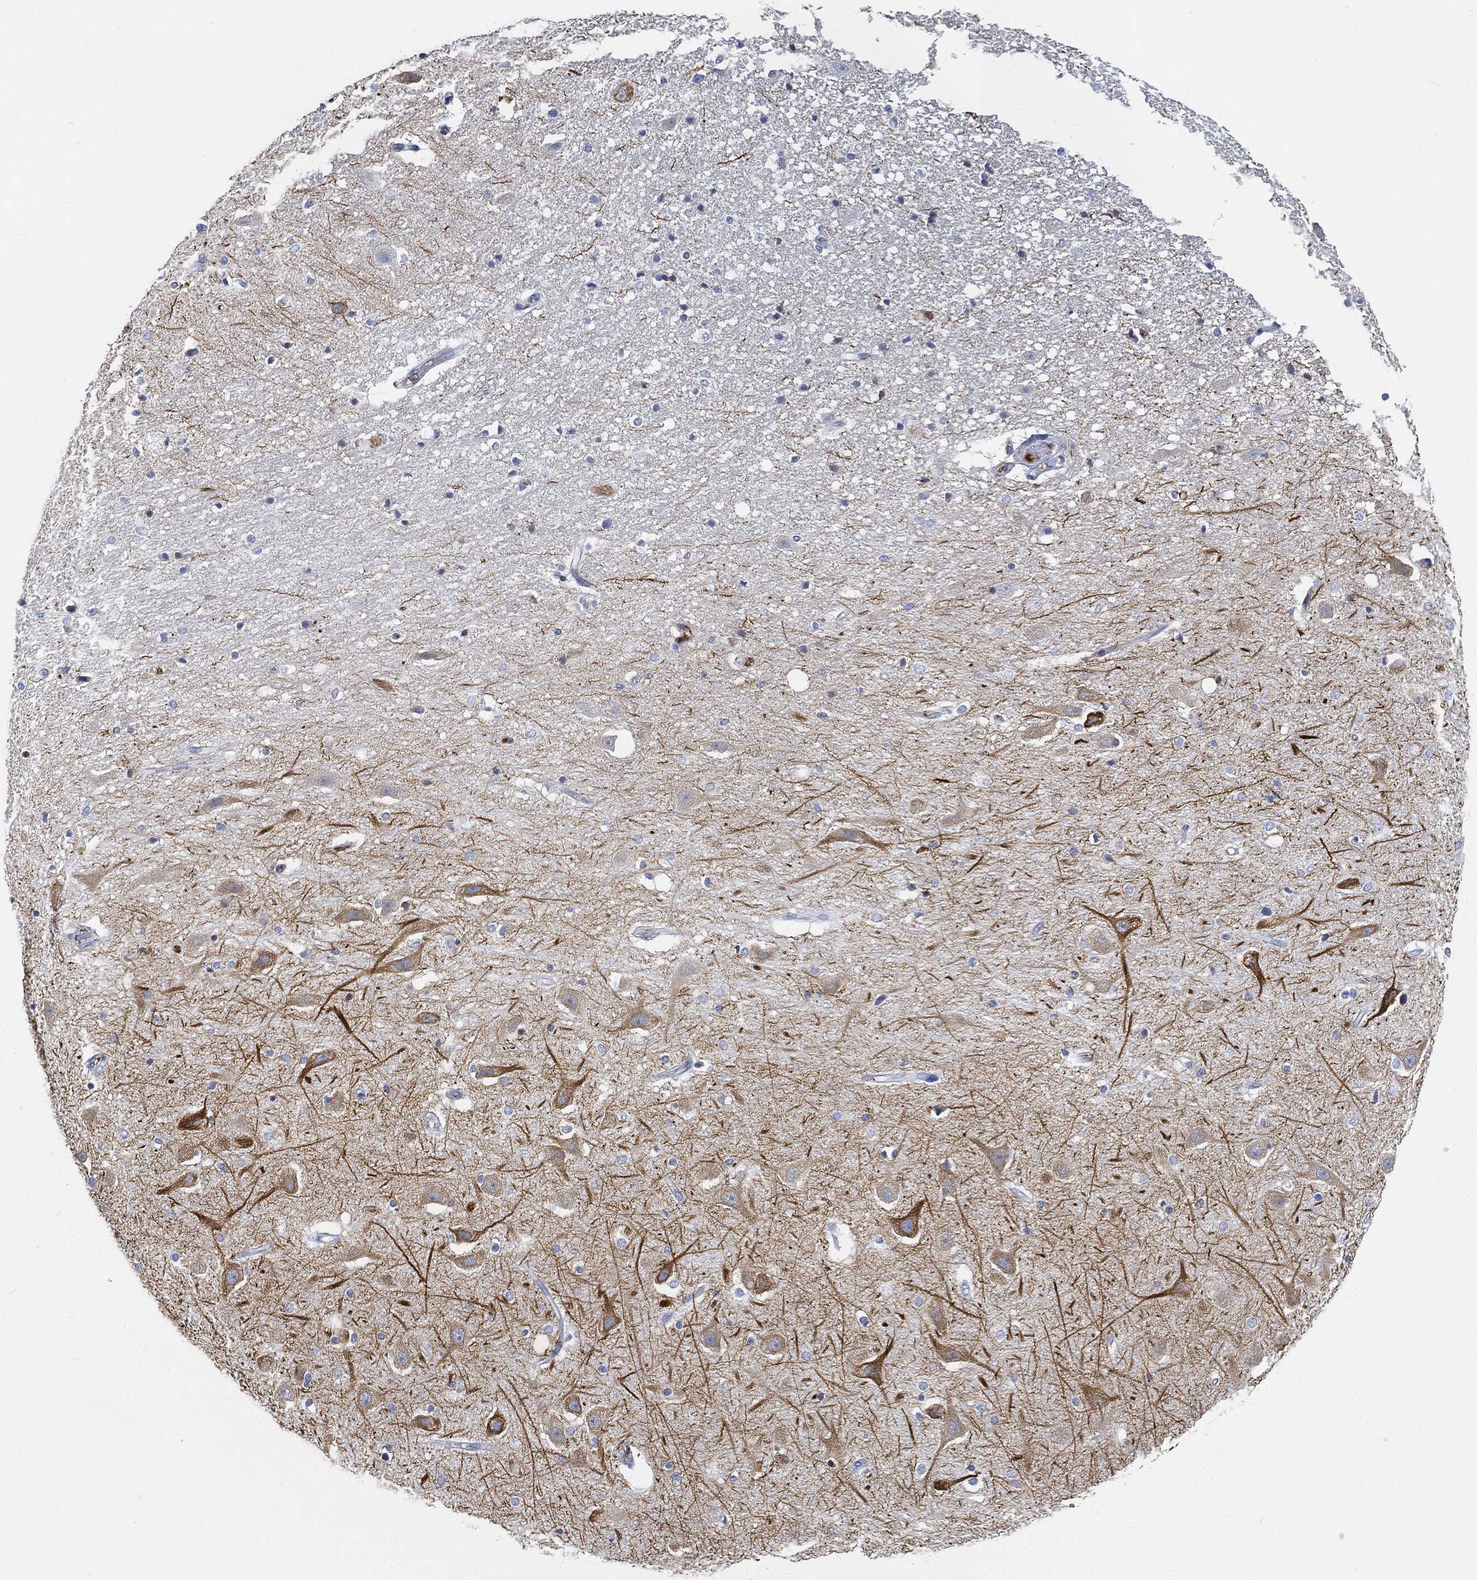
{"staining": {"intensity": "negative", "quantity": "none", "location": "none"}, "tissue": "hippocampus", "cell_type": "Glial cells", "image_type": "normal", "snomed": [{"axis": "morphology", "description": "Normal tissue, NOS"}, {"axis": "topography", "description": "Hippocampus"}], "caption": "The image reveals no staining of glial cells in unremarkable hippocampus. Brightfield microscopy of immunohistochemistry (IHC) stained with DAB (brown) and hematoxylin (blue), captured at high magnification.", "gene": "IGLV6", "patient": {"sex": "male", "age": 49}}